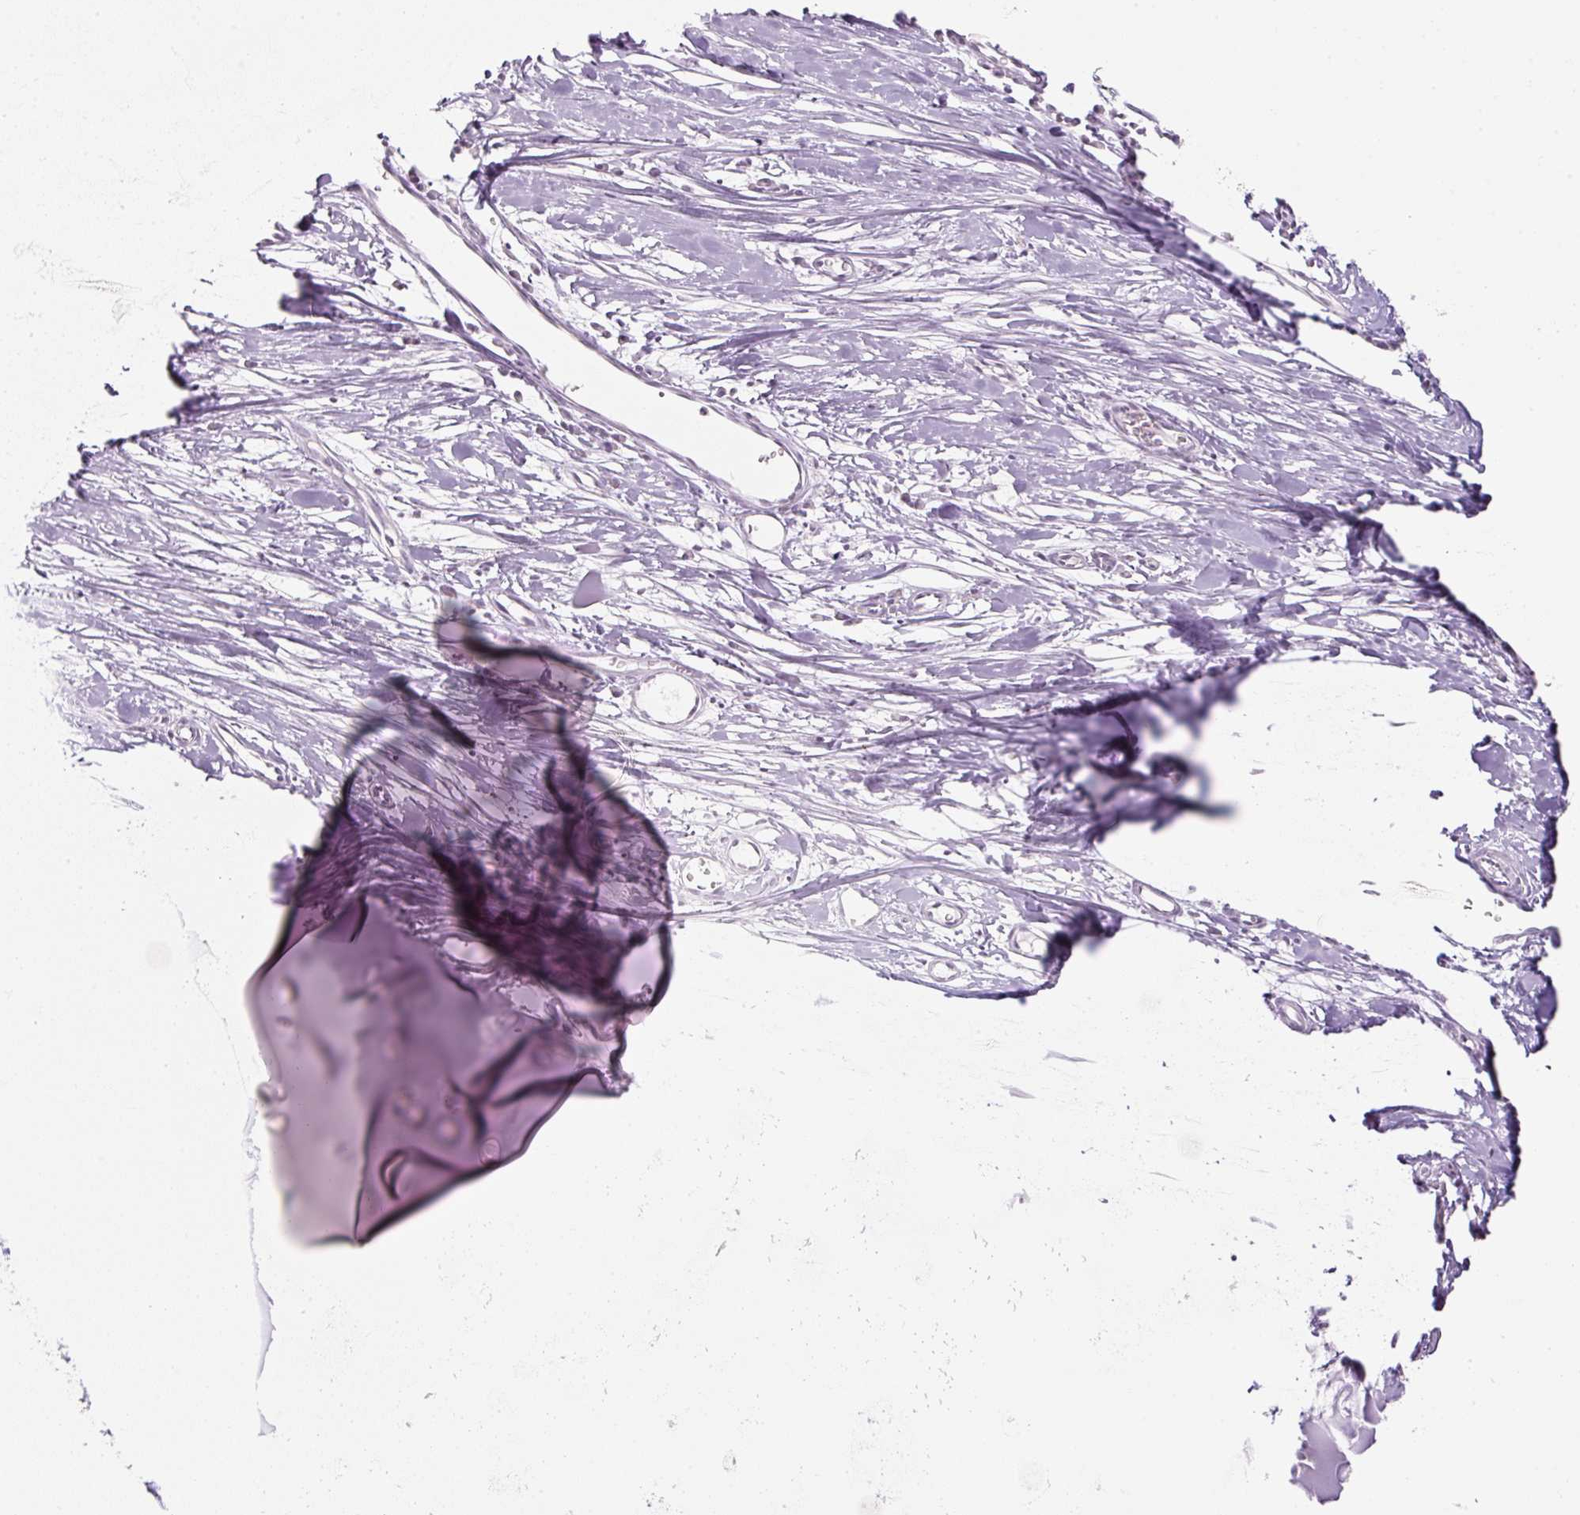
{"staining": {"intensity": "negative", "quantity": "none", "location": "none"}, "tissue": "soft tissue", "cell_type": "Chondrocytes", "image_type": "normal", "snomed": [{"axis": "morphology", "description": "Normal tissue, NOS"}, {"axis": "topography", "description": "Cartilage tissue"}], "caption": "A high-resolution image shows immunohistochemistry (IHC) staining of normal soft tissue, which demonstrates no significant positivity in chondrocytes.", "gene": "ENSG00000288796", "patient": {"sex": "male", "age": 57}}